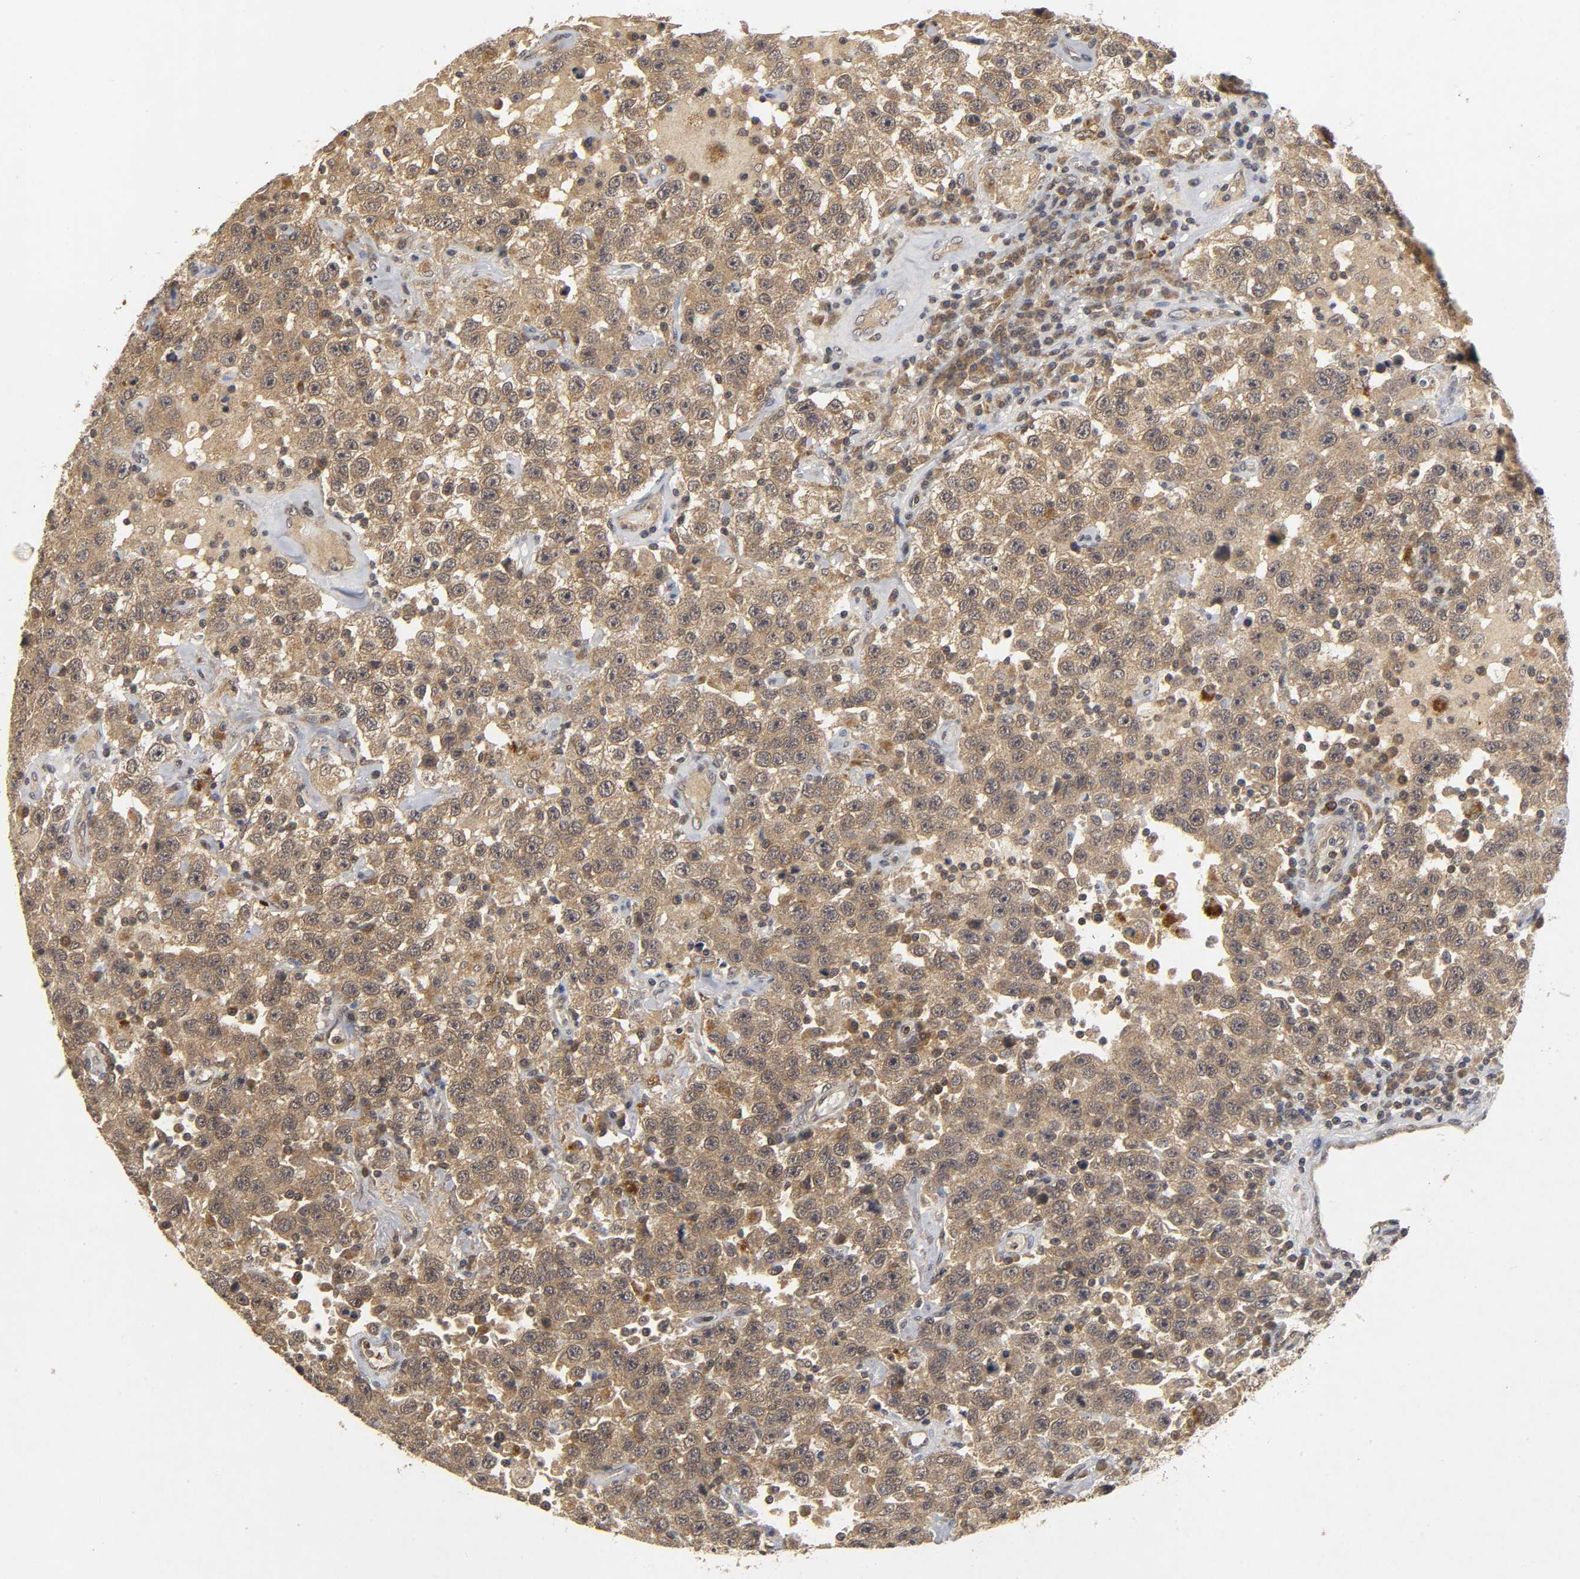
{"staining": {"intensity": "weak", "quantity": ">75%", "location": "cytoplasmic/membranous"}, "tissue": "testis cancer", "cell_type": "Tumor cells", "image_type": "cancer", "snomed": [{"axis": "morphology", "description": "Seminoma, NOS"}, {"axis": "topography", "description": "Testis"}], "caption": "Testis seminoma tissue shows weak cytoplasmic/membranous expression in about >75% of tumor cells (brown staining indicates protein expression, while blue staining denotes nuclei).", "gene": "TRAF6", "patient": {"sex": "male", "age": 41}}